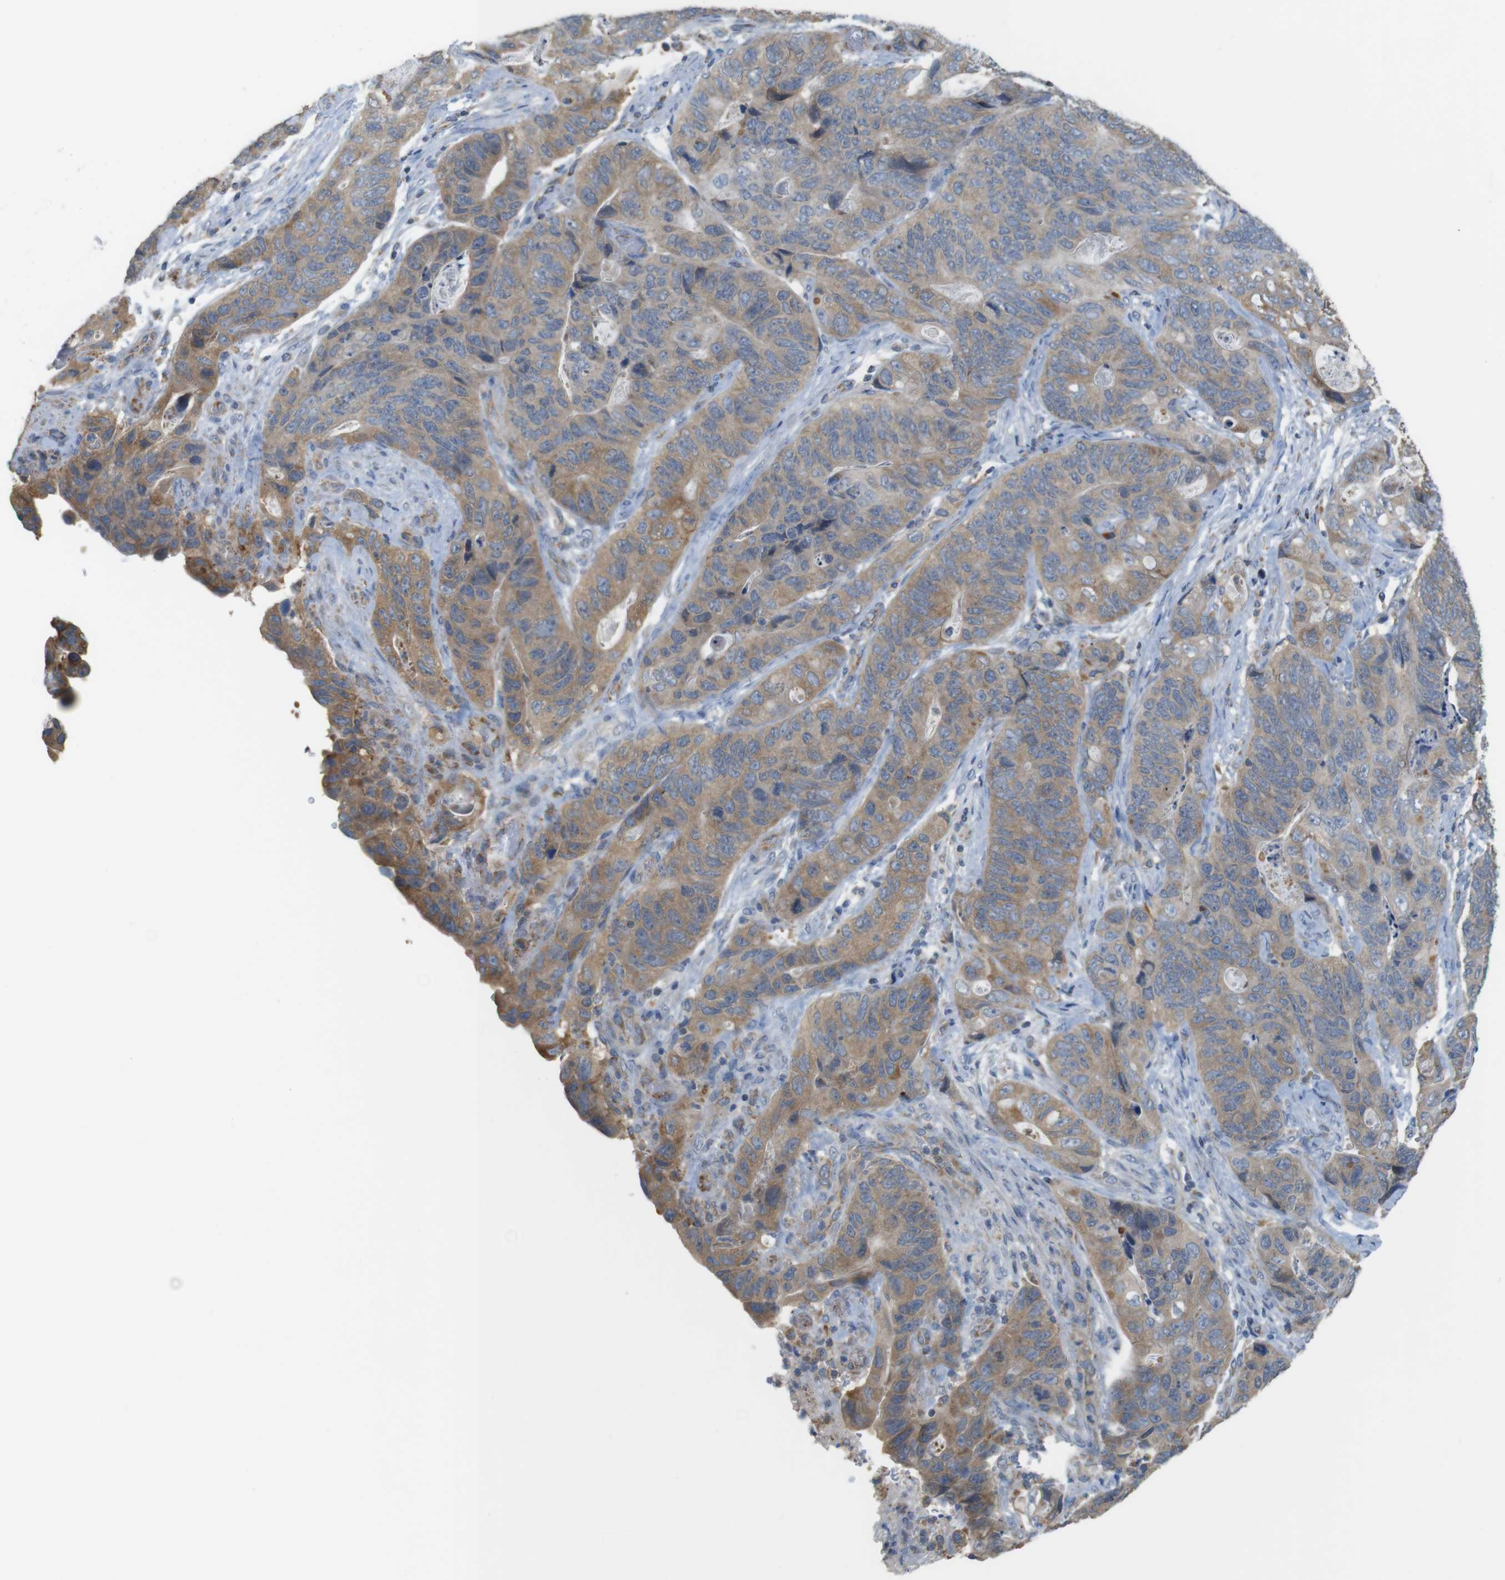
{"staining": {"intensity": "moderate", "quantity": ">75%", "location": "cytoplasmic/membranous"}, "tissue": "stomach cancer", "cell_type": "Tumor cells", "image_type": "cancer", "snomed": [{"axis": "morphology", "description": "Adenocarcinoma, NOS"}, {"axis": "topography", "description": "Stomach"}], "caption": "Human stomach cancer stained with a brown dye reveals moderate cytoplasmic/membranous positive staining in approximately >75% of tumor cells.", "gene": "GRIK2", "patient": {"sex": "female", "age": 89}}